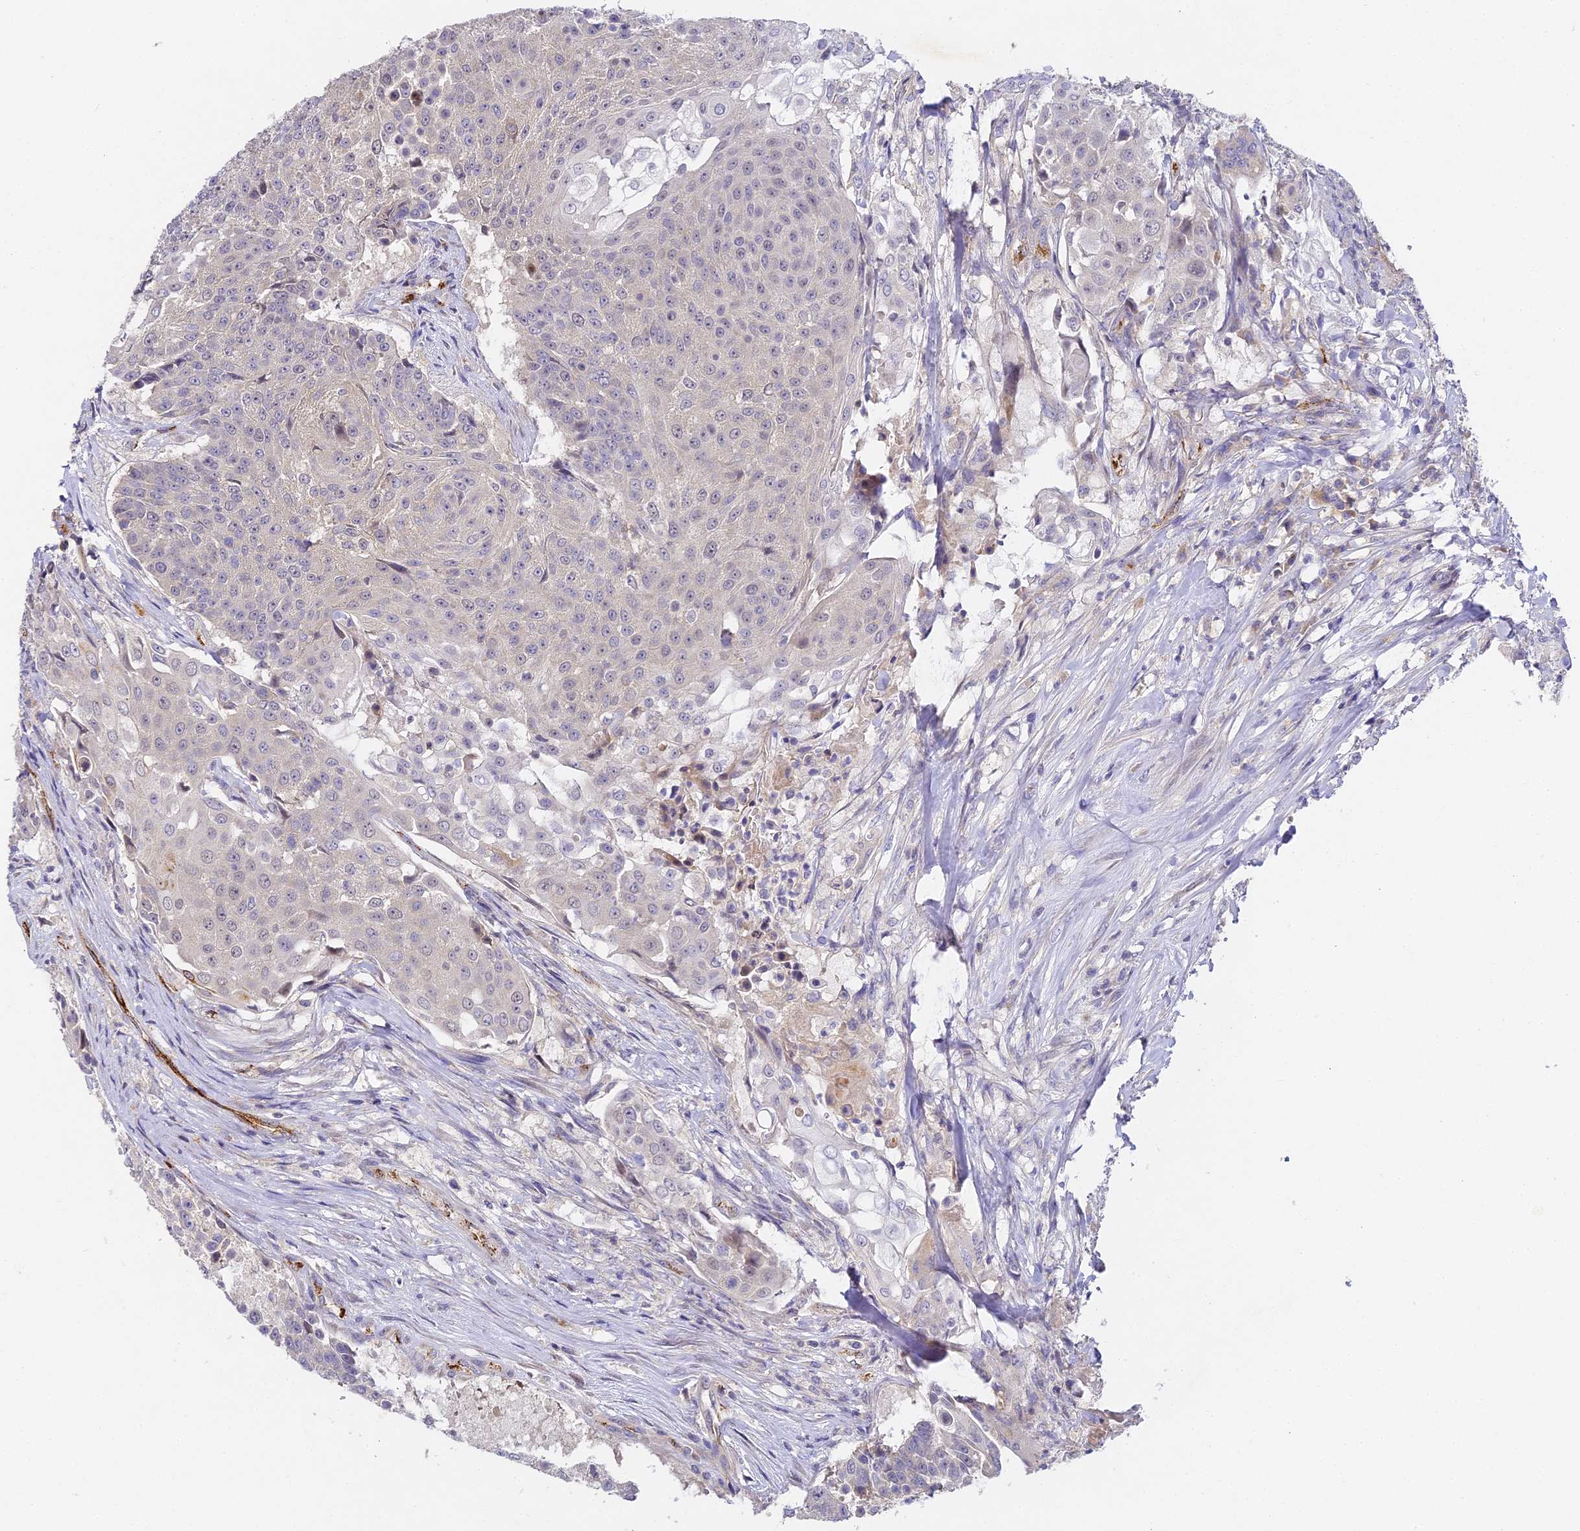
{"staining": {"intensity": "negative", "quantity": "none", "location": "none"}, "tissue": "urothelial cancer", "cell_type": "Tumor cells", "image_type": "cancer", "snomed": [{"axis": "morphology", "description": "Urothelial carcinoma, High grade"}, {"axis": "topography", "description": "Urinary bladder"}], "caption": "This histopathology image is of urothelial carcinoma (high-grade) stained with IHC to label a protein in brown with the nuclei are counter-stained blue. There is no positivity in tumor cells.", "gene": "DNAAF10", "patient": {"sex": "female", "age": 63}}